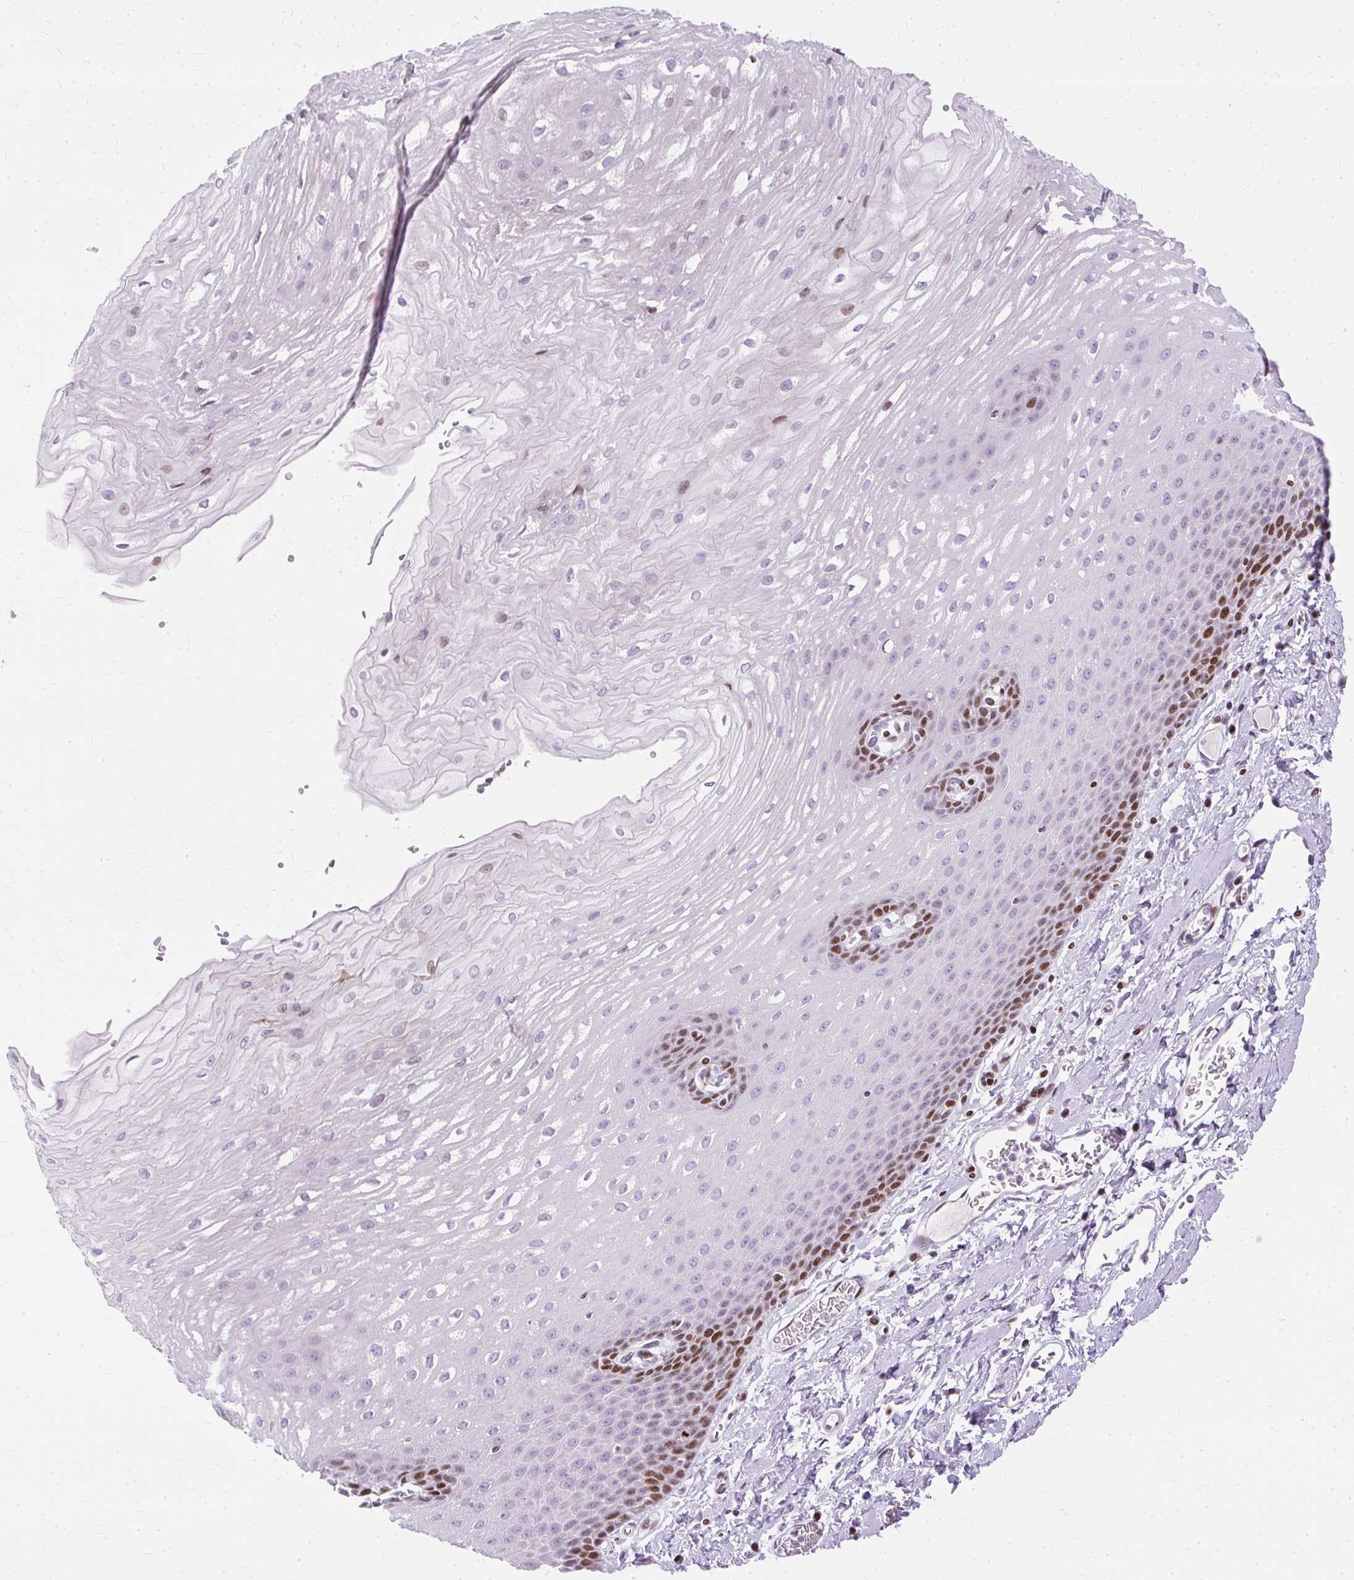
{"staining": {"intensity": "moderate", "quantity": "25%-75%", "location": "nuclear"}, "tissue": "esophagus", "cell_type": "Squamous epithelial cells", "image_type": "normal", "snomed": [{"axis": "morphology", "description": "Normal tissue, NOS"}, {"axis": "topography", "description": "Esophagus"}], "caption": "Benign esophagus displays moderate nuclear staining in approximately 25%-75% of squamous epithelial cells, visualized by immunohistochemistry.", "gene": "TMEM177", "patient": {"sex": "male", "age": 70}}